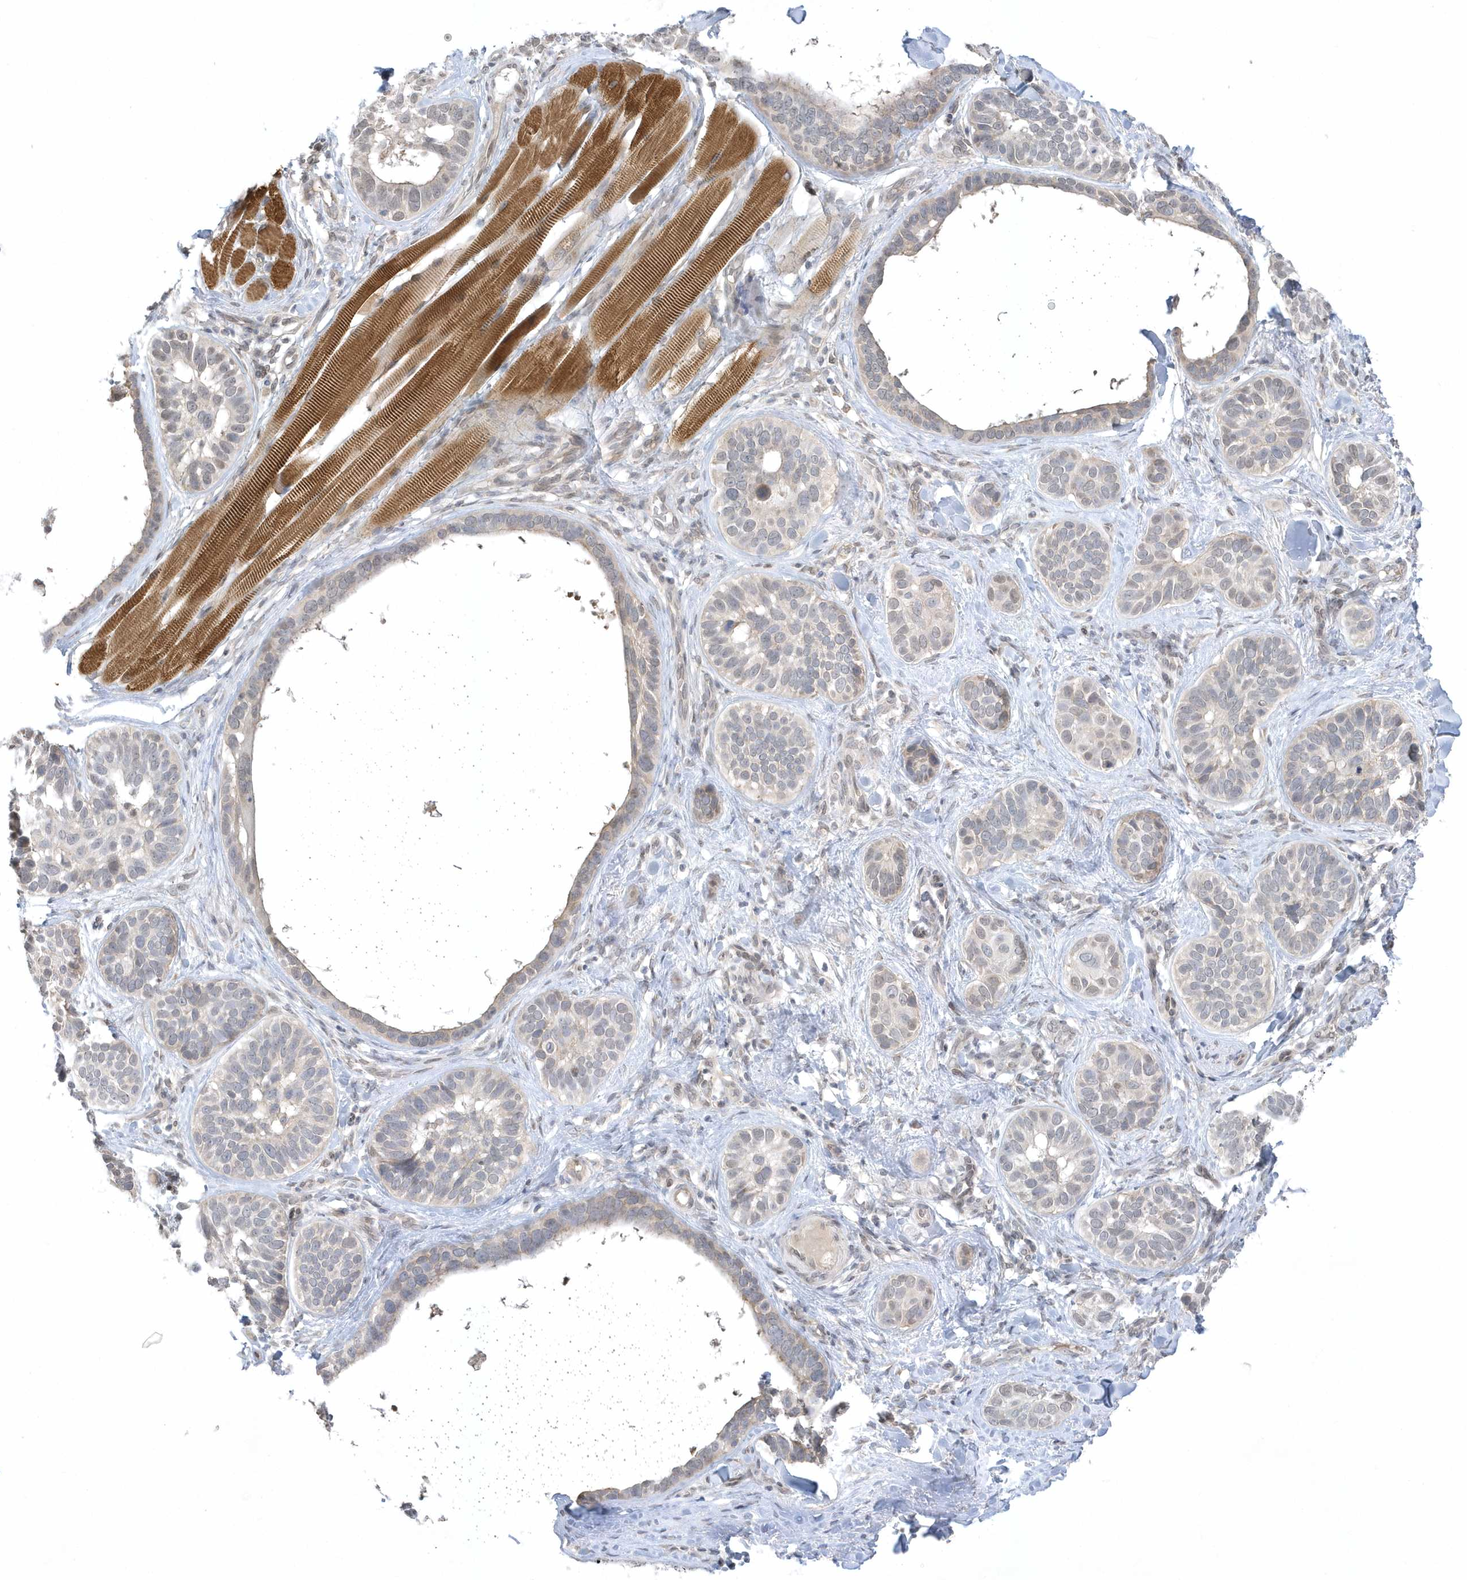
{"staining": {"intensity": "negative", "quantity": "none", "location": "none"}, "tissue": "skin cancer", "cell_type": "Tumor cells", "image_type": "cancer", "snomed": [{"axis": "morphology", "description": "Basal cell carcinoma"}, {"axis": "topography", "description": "Skin"}], "caption": "Tumor cells show no significant protein positivity in skin cancer.", "gene": "ZC3H12D", "patient": {"sex": "male", "age": 62}}